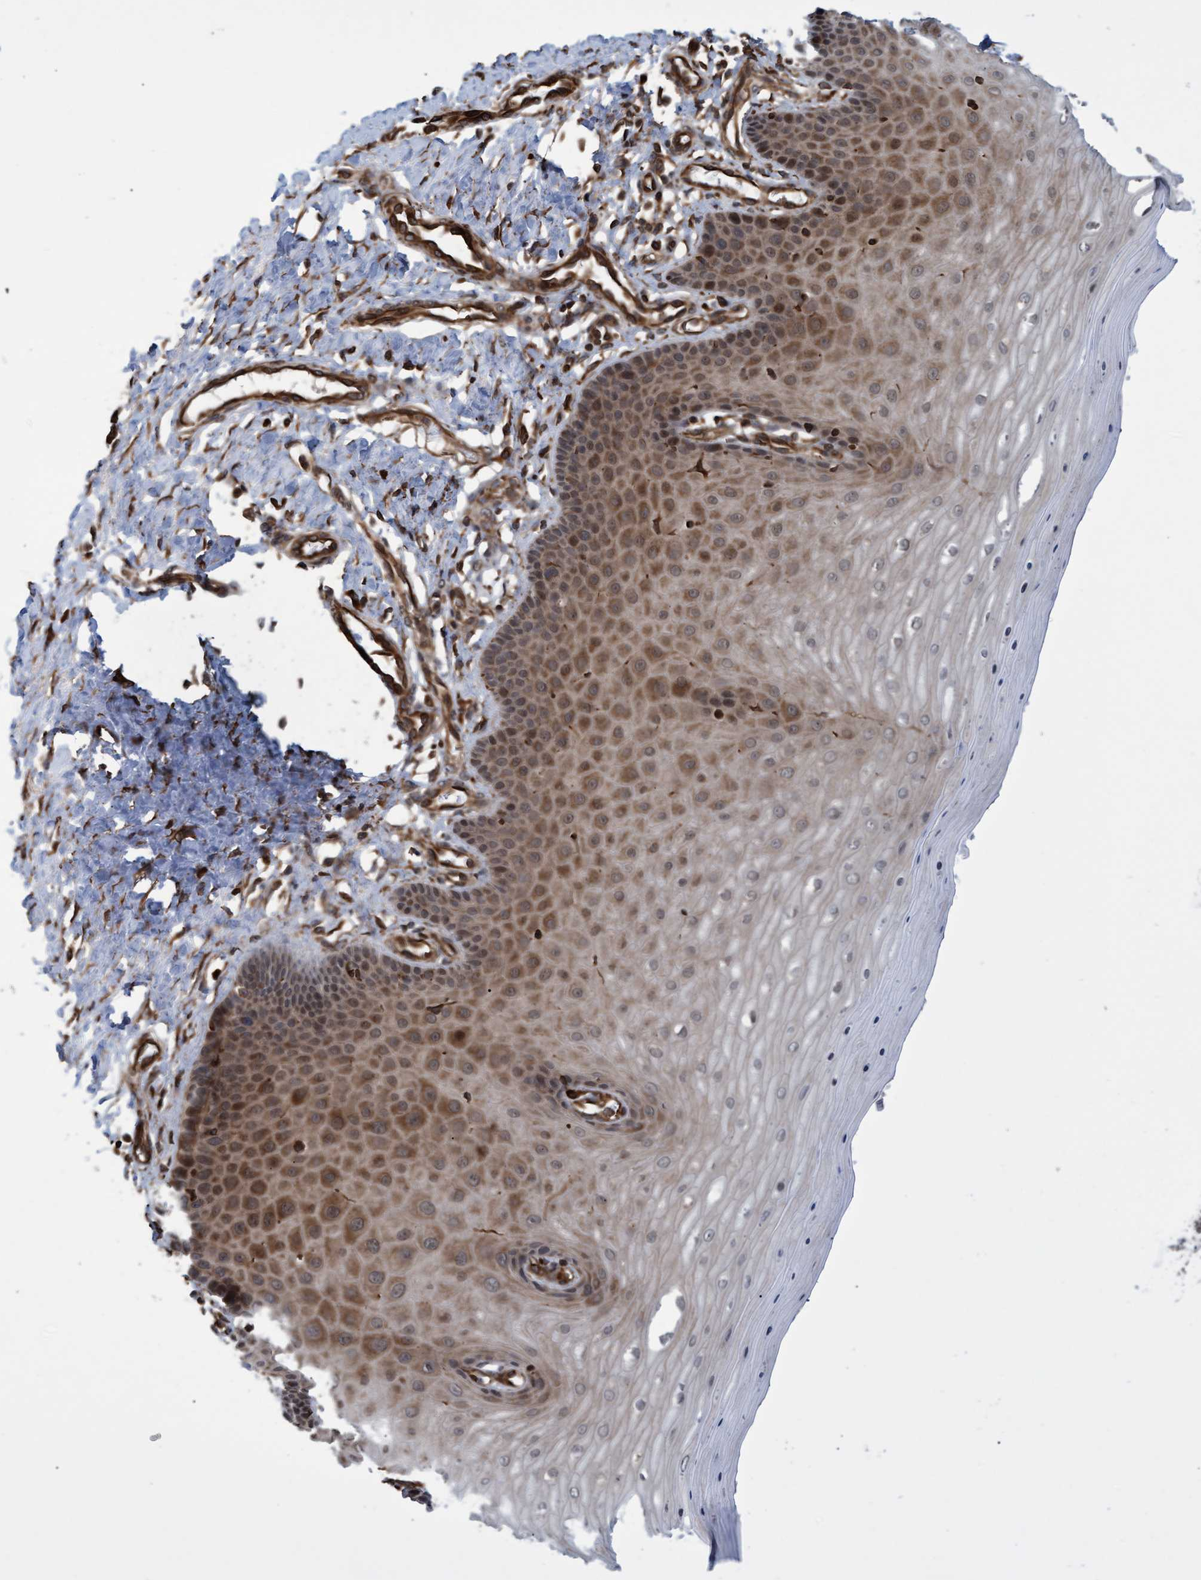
{"staining": {"intensity": "moderate", "quantity": ">75%", "location": "cytoplasmic/membranous"}, "tissue": "cervix", "cell_type": "Glandular cells", "image_type": "normal", "snomed": [{"axis": "morphology", "description": "Normal tissue, NOS"}, {"axis": "topography", "description": "Cervix"}], "caption": "The micrograph displays immunohistochemical staining of benign cervix. There is moderate cytoplasmic/membranous positivity is seen in about >75% of glandular cells. (DAB IHC, brown staining for protein, blue staining for nuclei).", "gene": "TNFRSF10B", "patient": {"sex": "female", "age": 55}}